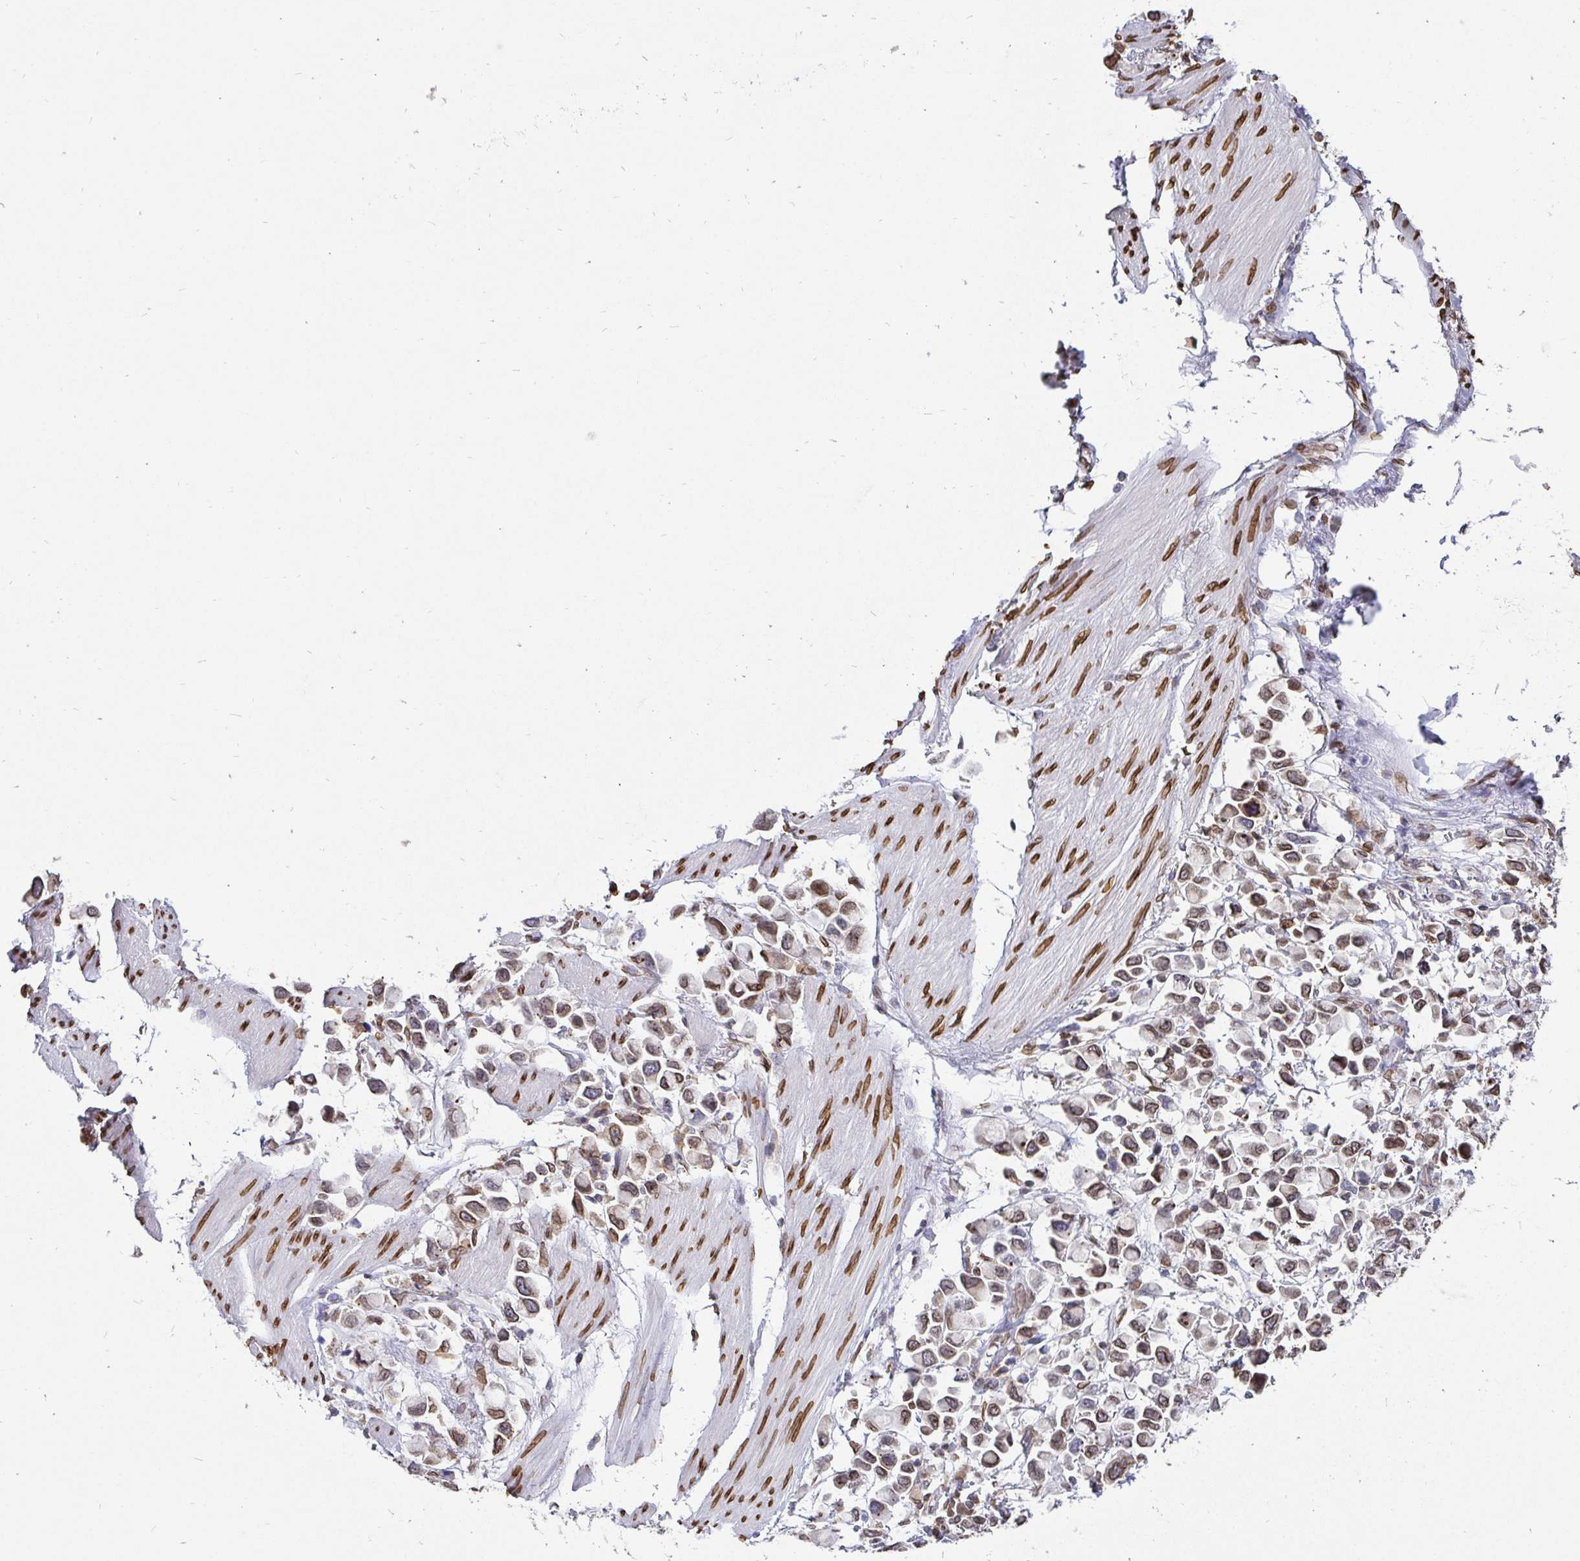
{"staining": {"intensity": "moderate", "quantity": ">75%", "location": "nuclear"}, "tissue": "stomach cancer", "cell_type": "Tumor cells", "image_type": "cancer", "snomed": [{"axis": "morphology", "description": "Adenocarcinoma, NOS"}, {"axis": "topography", "description": "Stomach"}], "caption": "A photomicrograph showing moderate nuclear staining in about >75% of tumor cells in stomach cancer (adenocarcinoma), as visualized by brown immunohistochemical staining.", "gene": "EMD", "patient": {"sex": "female", "age": 81}}